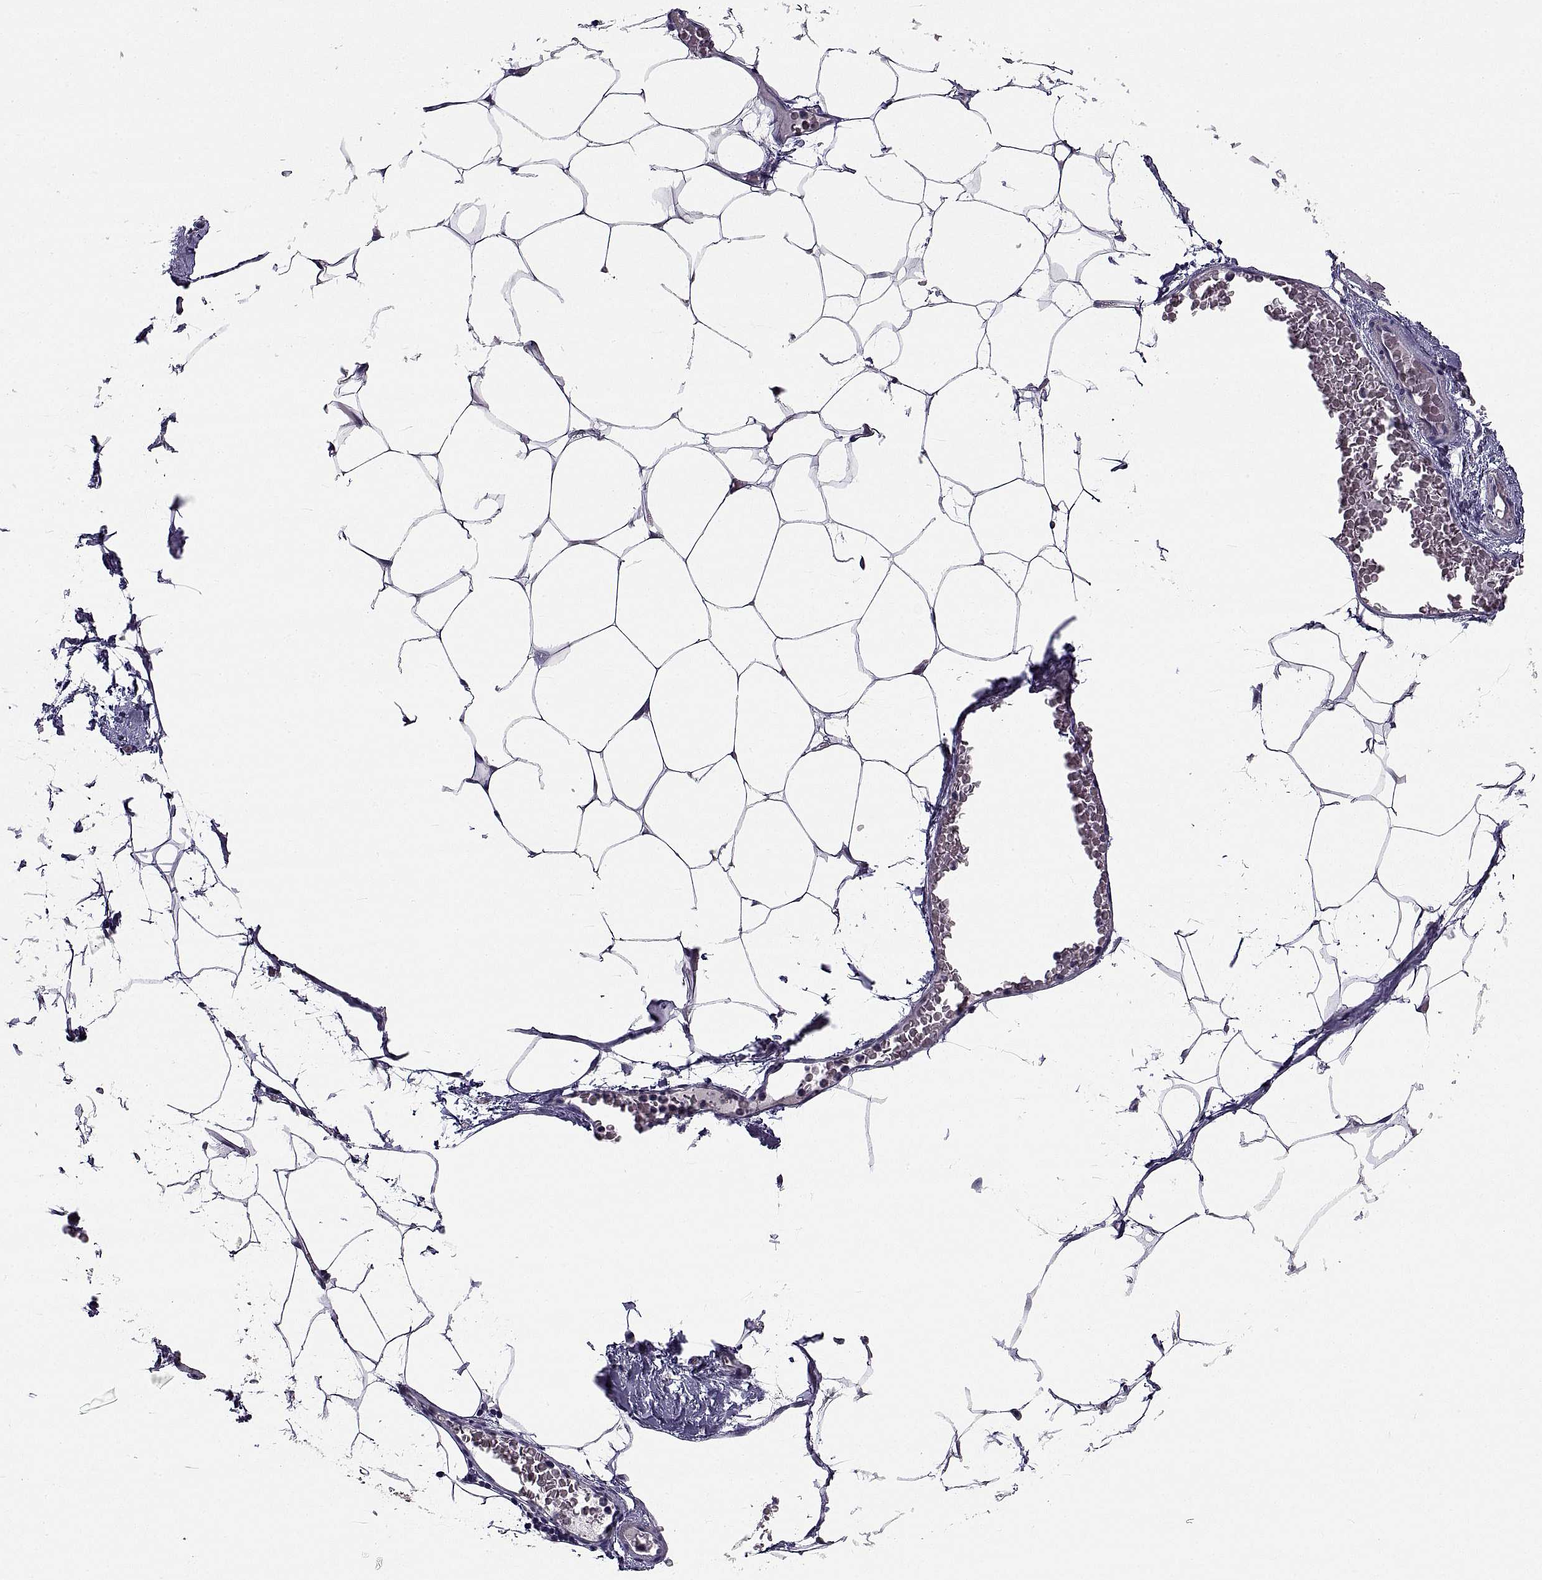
{"staining": {"intensity": "negative", "quantity": "none", "location": "none"}, "tissue": "adipose tissue", "cell_type": "Adipocytes", "image_type": "normal", "snomed": [{"axis": "morphology", "description": "Normal tissue, NOS"}, {"axis": "topography", "description": "Adipose tissue"}], "caption": "Micrograph shows no significant protein positivity in adipocytes of unremarkable adipose tissue.", "gene": "NPTX2", "patient": {"sex": "male", "age": 57}}